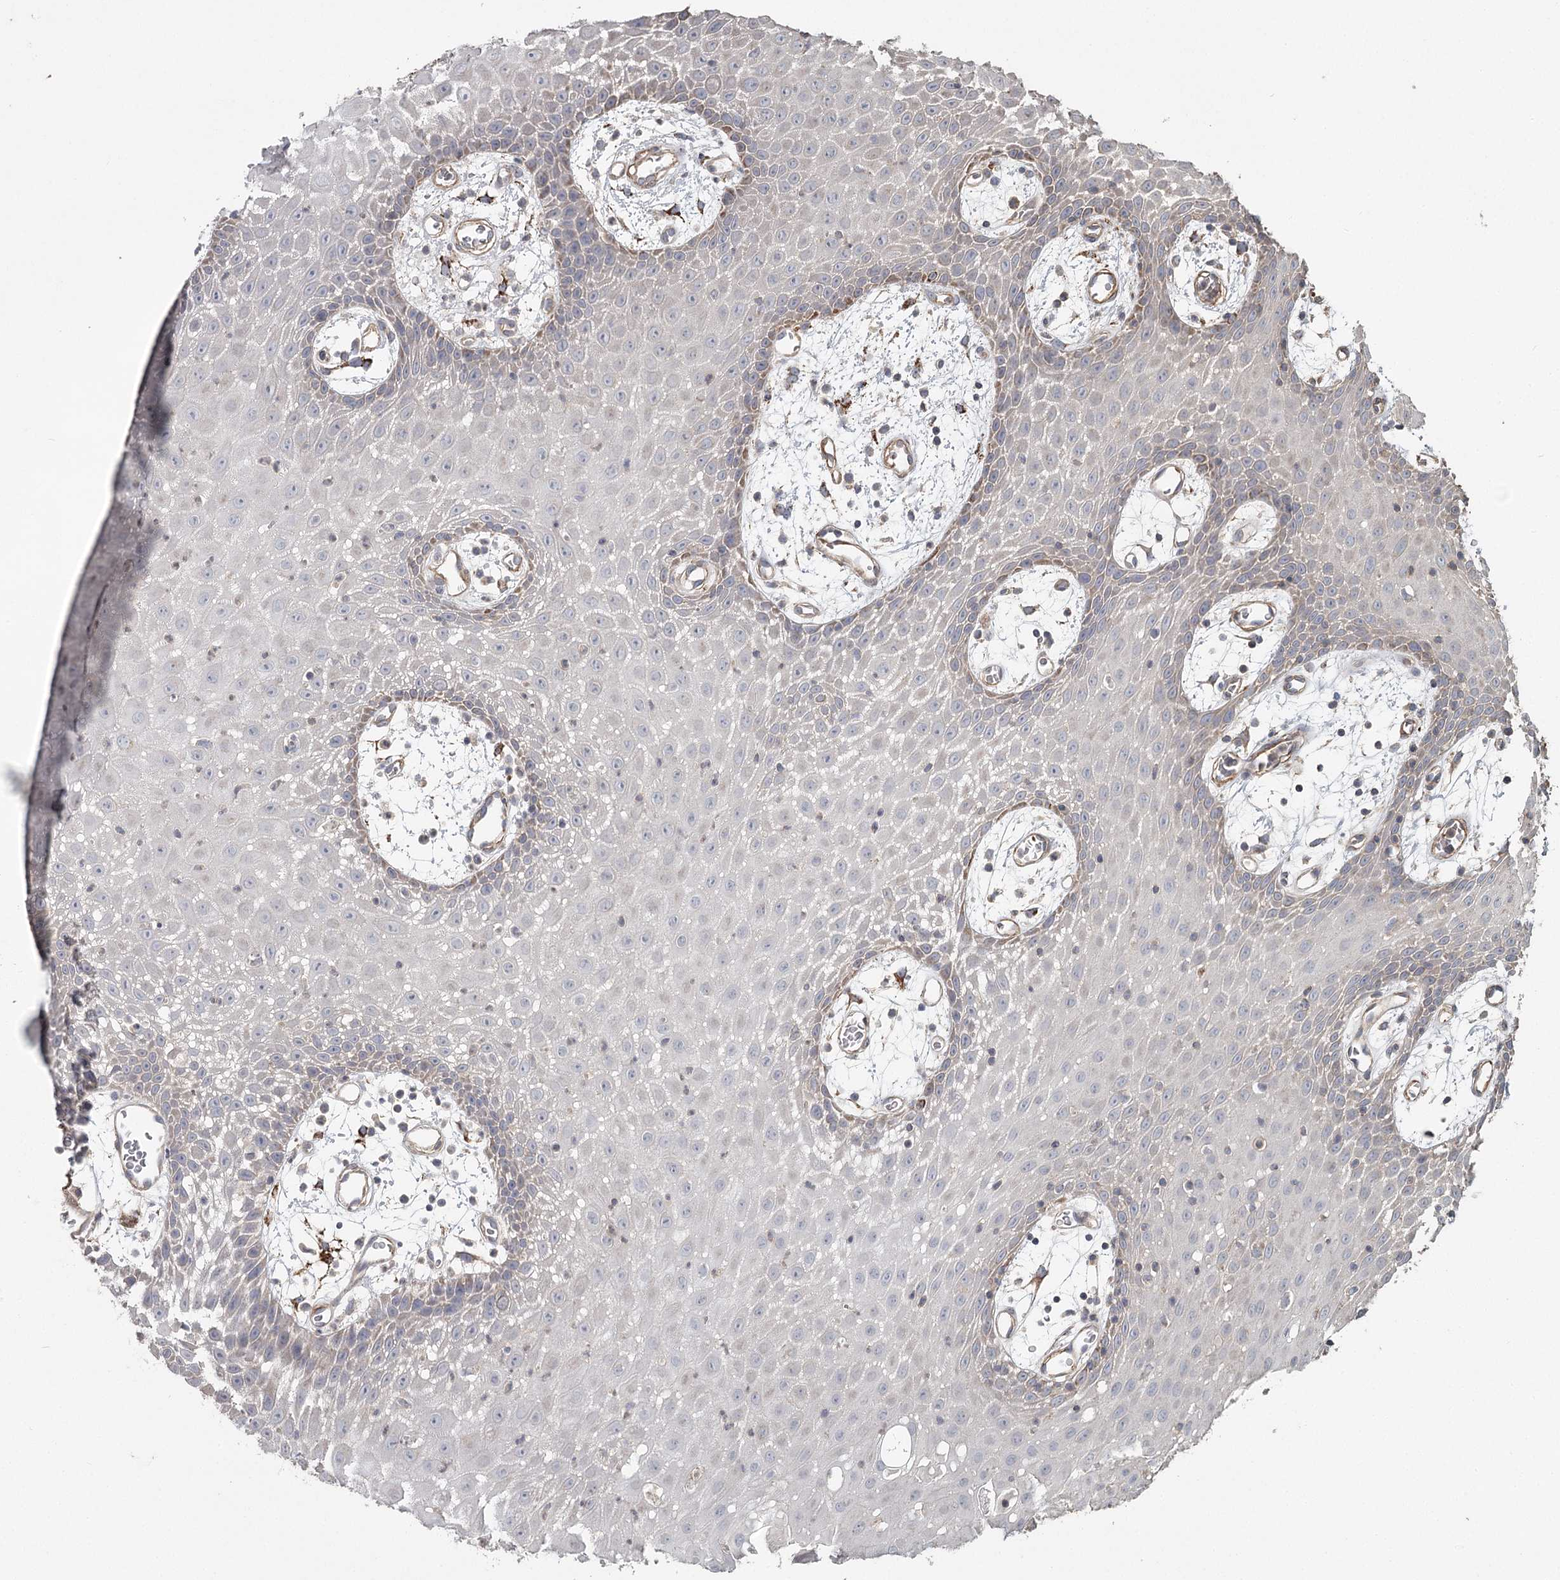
{"staining": {"intensity": "weak", "quantity": "<25%", "location": "cytoplasmic/membranous"}, "tissue": "oral mucosa", "cell_type": "Squamous epithelial cells", "image_type": "normal", "snomed": [{"axis": "morphology", "description": "Normal tissue, NOS"}, {"axis": "topography", "description": "Skeletal muscle"}, {"axis": "topography", "description": "Oral tissue"}, {"axis": "topography", "description": "Salivary gland"}, {"axis": "topography", "description": "Peripheral nerve tissue"}], "caption": "Protein analysis of unremarkable oral mucosa reveals no significant positivity in squamous epithelial cells.", "gene": "DHRS9", "patient": {"sex": "male", "age": 54}}